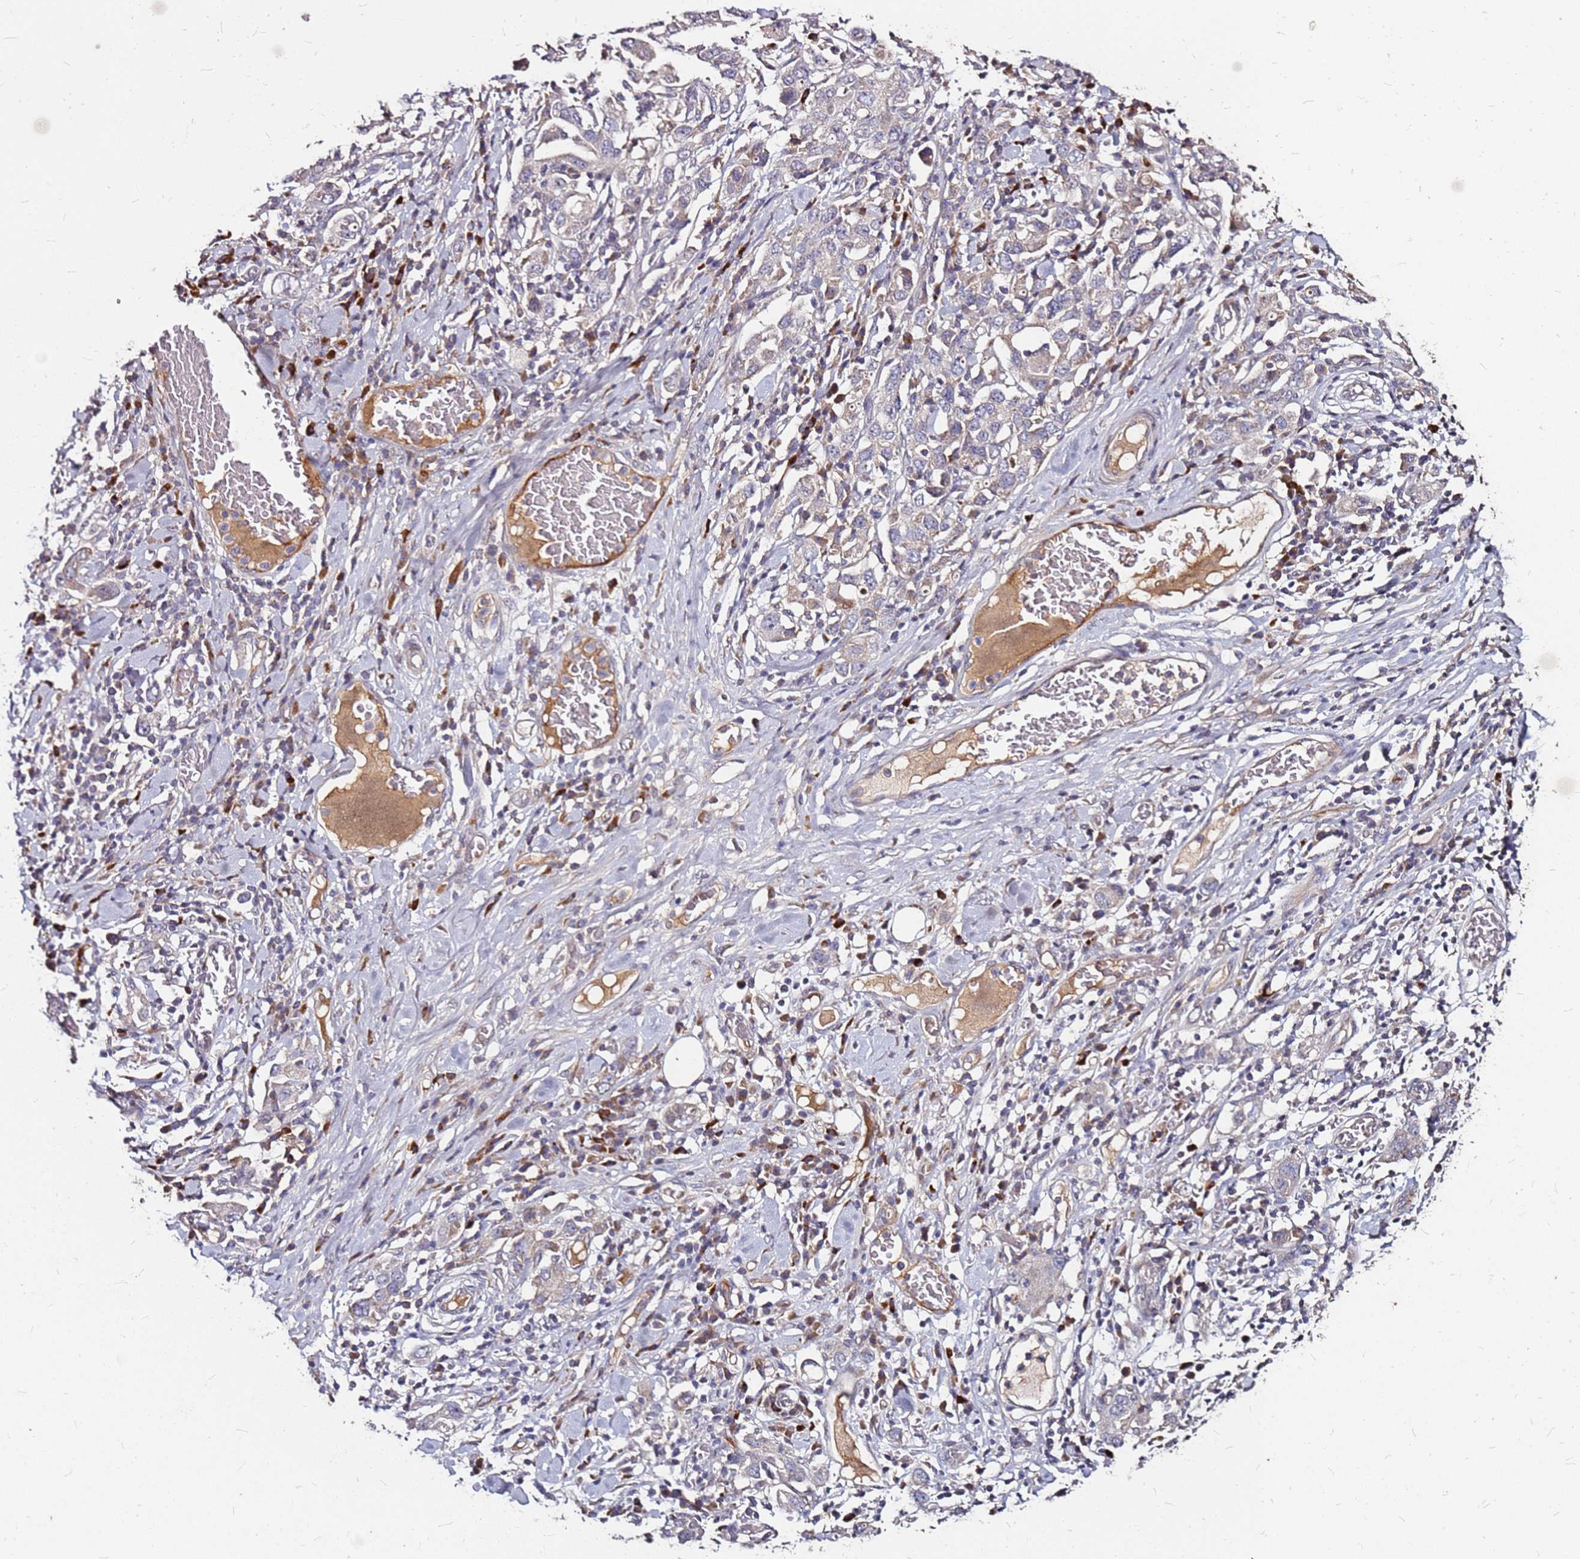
{"staining": {"intensity": "moderate", "quantity": "<25%", "location": "cytoplasmic/membranous"}, "tissue": "stomach cancer", "cell_type": "Tumor cells", "image_type": "cancer", "snomed": [{"axis": "morphology", "description": "Adenocarcinoma, NOS"}, {"axis": "topography", "description": "Stomach, upper"}], "caption": "Protein staining by immunohistochemistry (IHC) displays moderate cytoplasmic/membranous positivity in about <25% of tumor cells in stomach cancer (adenocarcinoma).", "gene": "DCDC2C", "patient": {"sex": "male", "age": 62}}